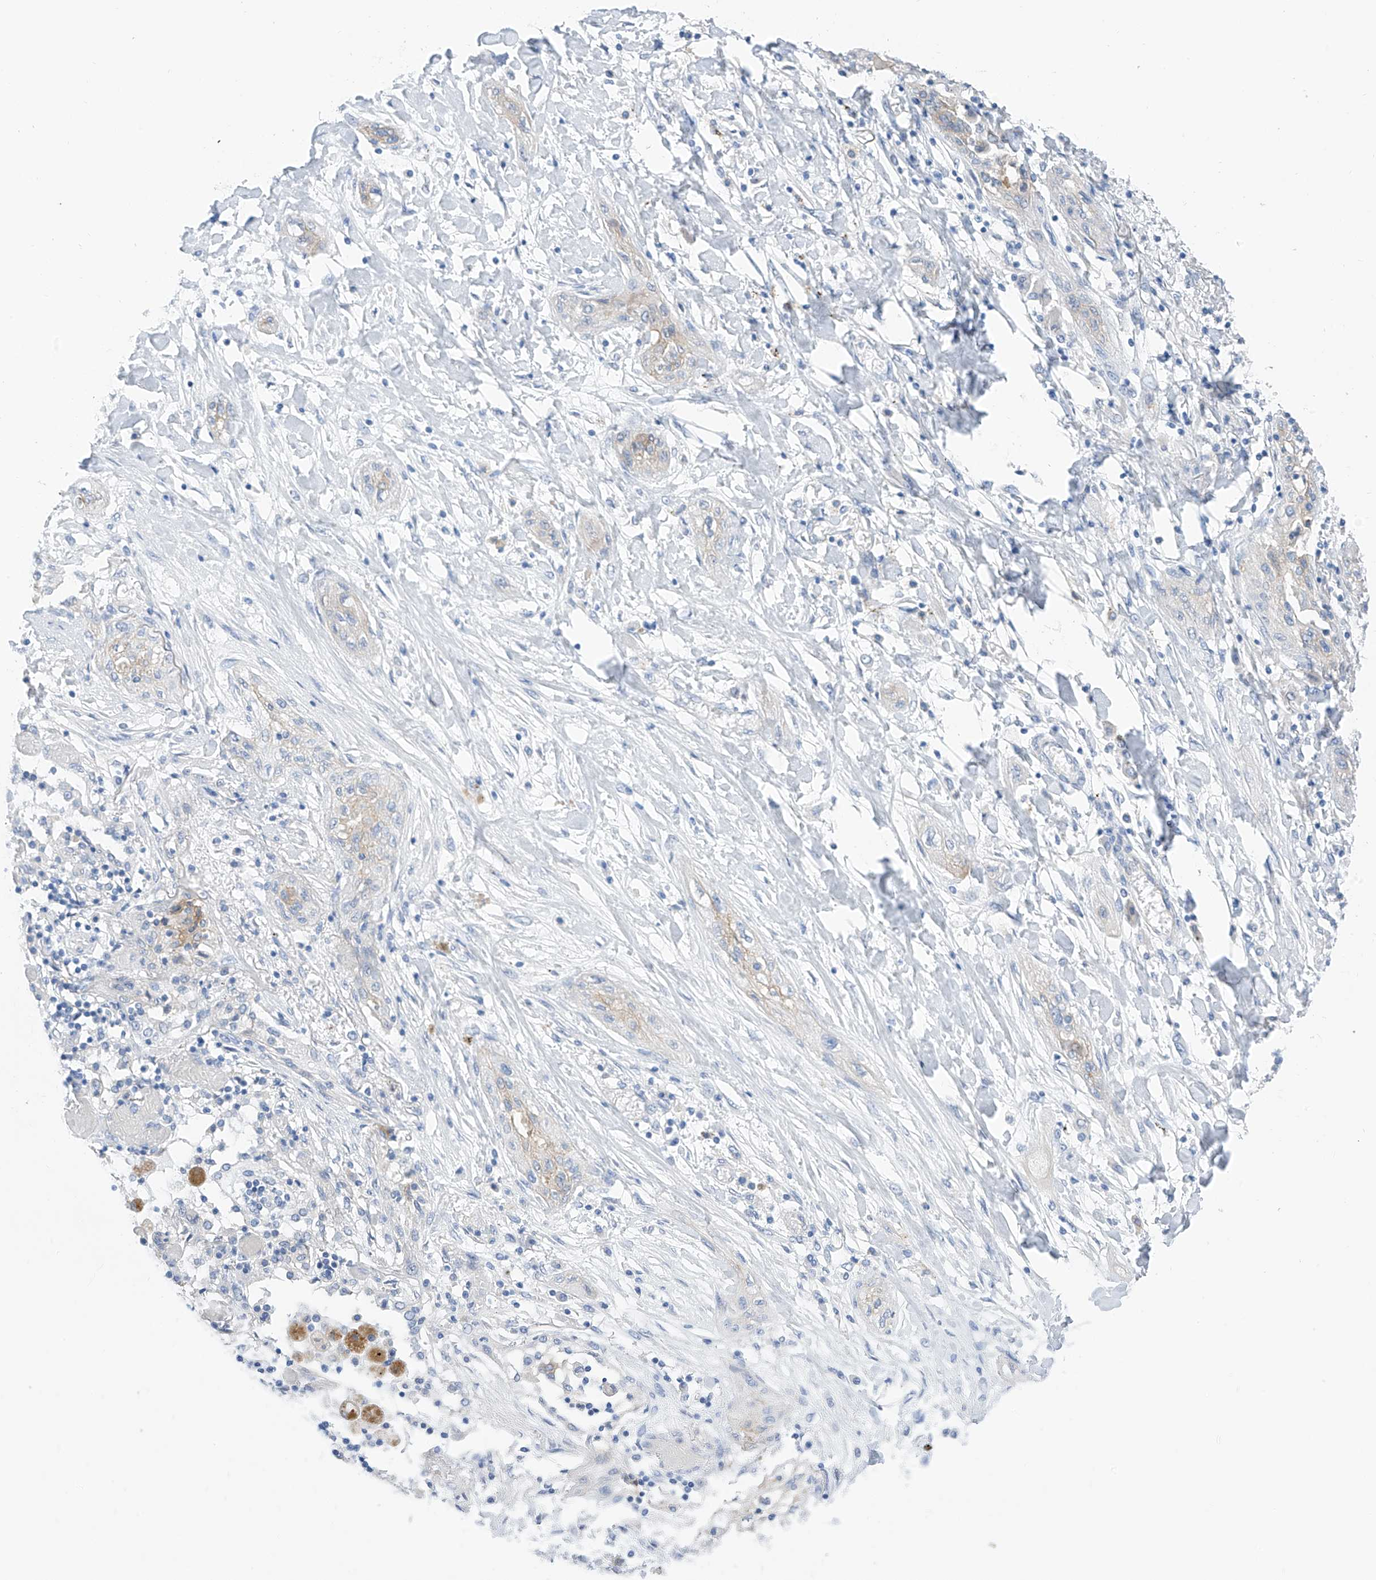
{"staining": {"intensity": "weak", "quantity": "<25%", "location": "cytoplasmic/membranous"}, "tissue": "lung cancer", "cell_type": "Tumor cells", "image_type": "cancer", "snomed": [{"axis": "morphology", "description": "Squamous cell carcinoma, NOS"}, {"axis": "topography", "description": "Lung"}], "caption": "IHC of lung cancer (squamous cell carcinoma) exhibits no expression in tumor cells.", "gene": "ITGA9", "patient": {"sex": "female", "age": 47}}